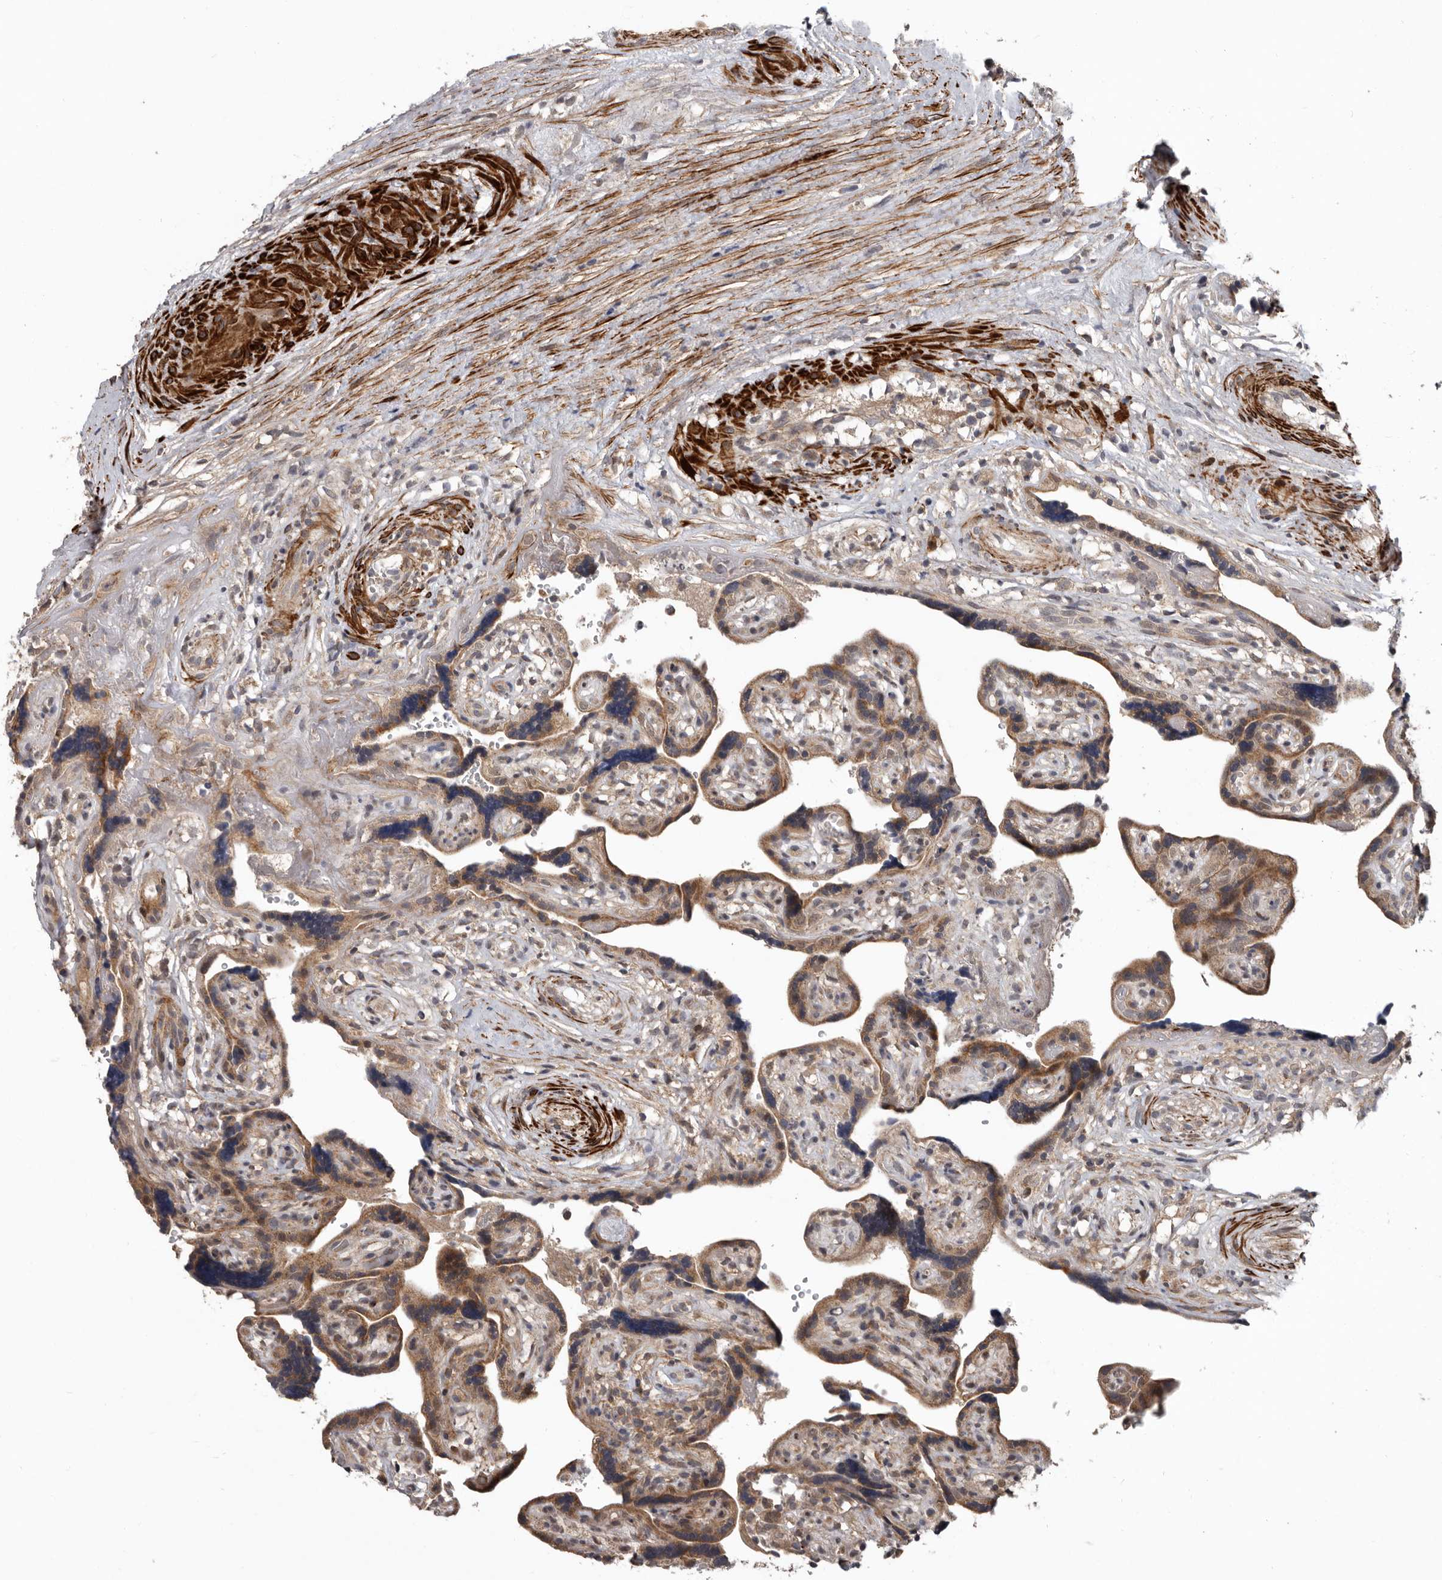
{"staining": {"intensity": "moderate", "quantity": ">75%", "location": "cytoplasmic/membranous"}, "tissue": "placenta", "cell_type": "Decidual cells", "image_type": "normal", "snomed": [{"axis": "morphology", "description": "Normal tissue, NOS"}, {"axis": "topography", "description": "Placenta"}], "caption": "High-power microscopy captured an immunohistochemistry histopathology image of unremarkable placenta, revealing moderate cytoplasmic/membranous staining in about >75% of decidual cells. (Brightfield microscopy of DAB IHC at high magnification).", "gene": "FGFR4", "patient": {"sex": "female", "age": 30}}